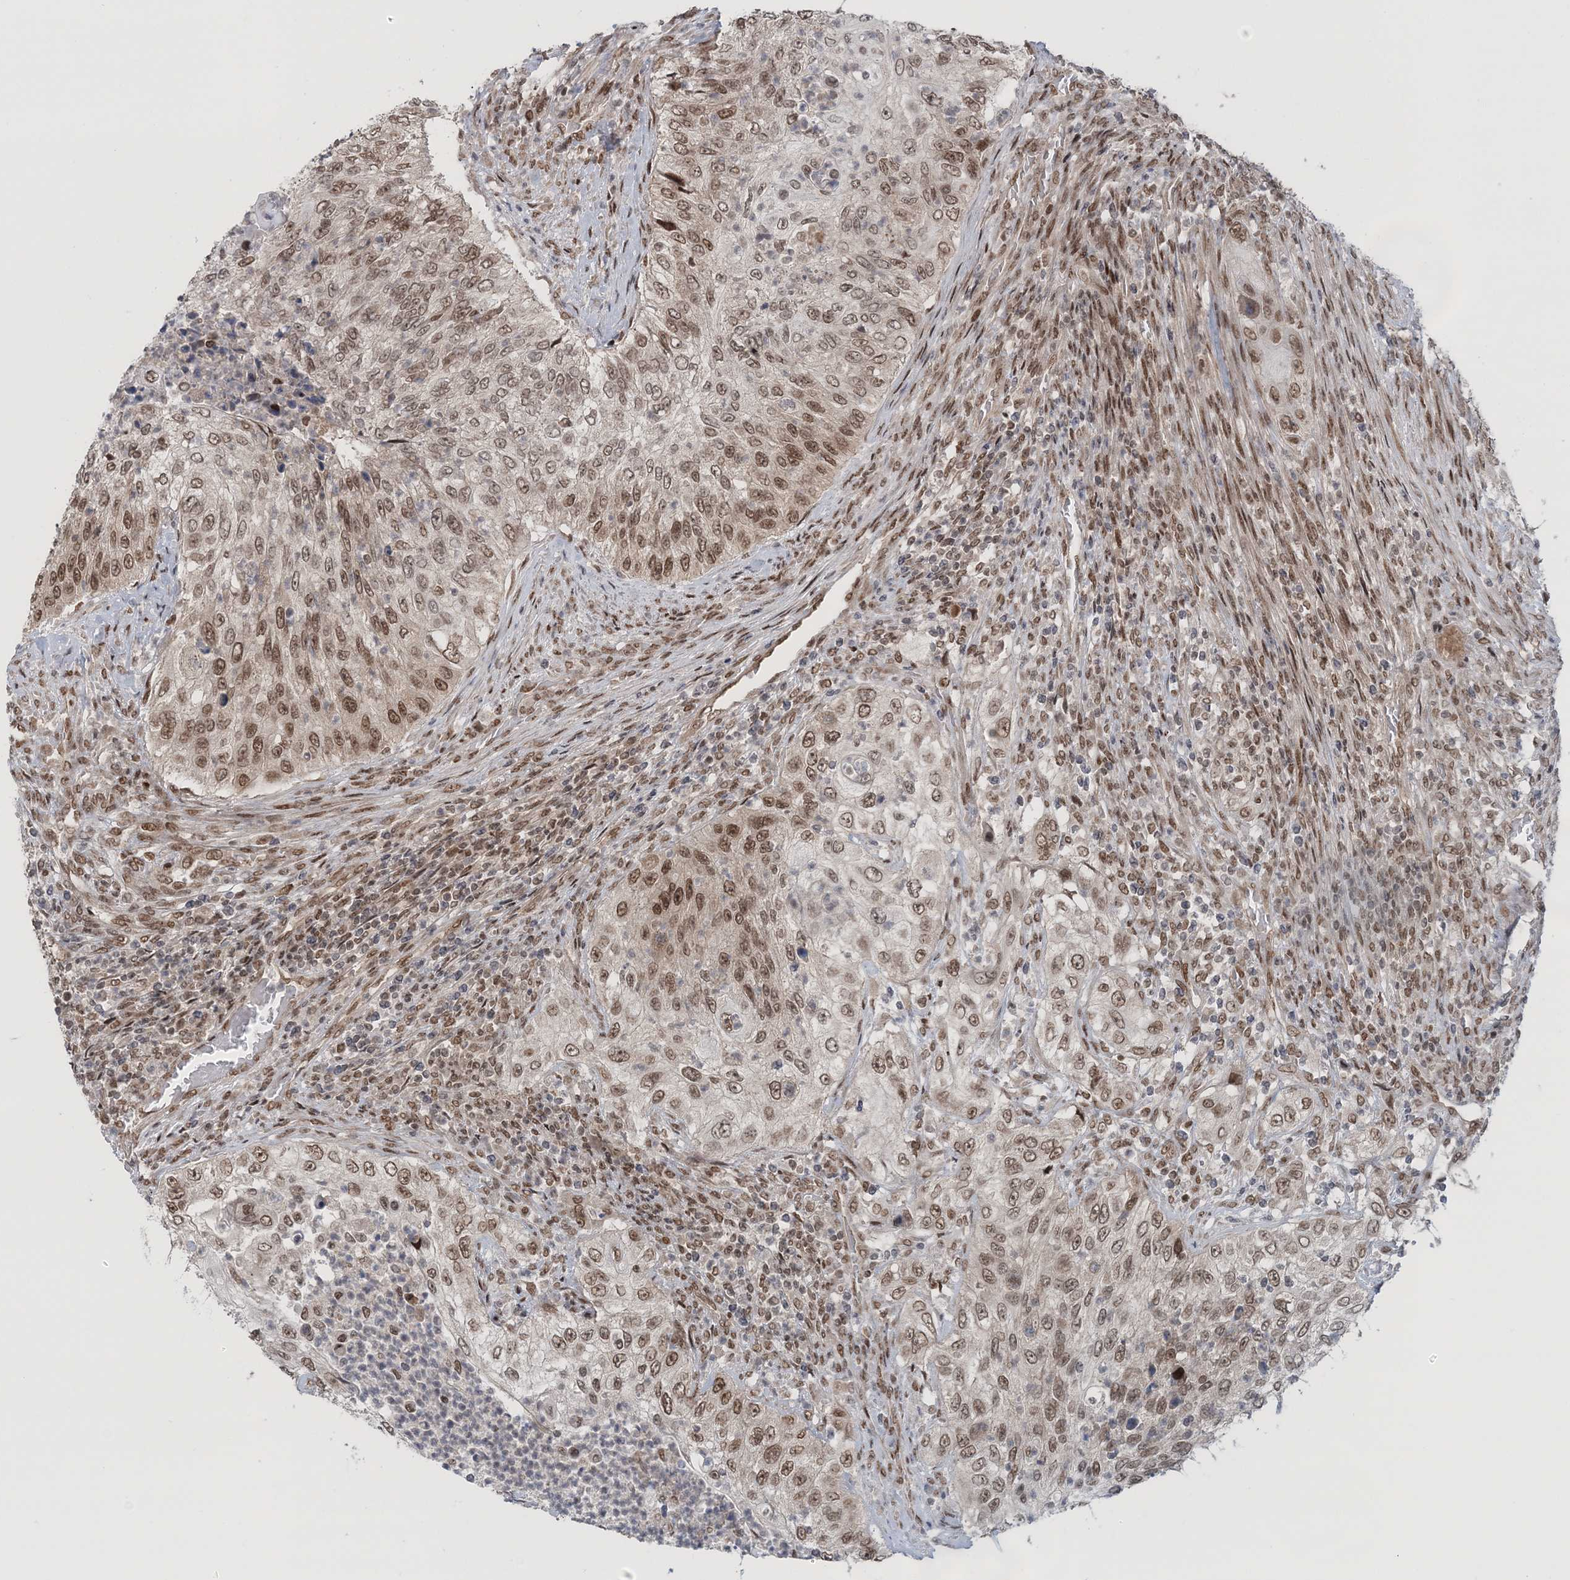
{"staining": {"intensity": "moderate", "quantity": ">75%", "location": "nuclear"}, "tissue": "urothelial cancer", "cell_type": "Tumor cells", "image_type": "cancer", "snomed": [{"axis": "morphology", "description": "Urothelial carcinoma, High grade"}, {"axis": "topography", "description": "Urinary bladder"}], "caption": "Protein expression analysis of human urothelial cancer reveals moderate nuclear staining in about >75% of tumor cells. The protein is shown in brown color, while the nuclei are stained blue.", "gene": "NOA1", "patient": {"sex": "female", "age": 60}}